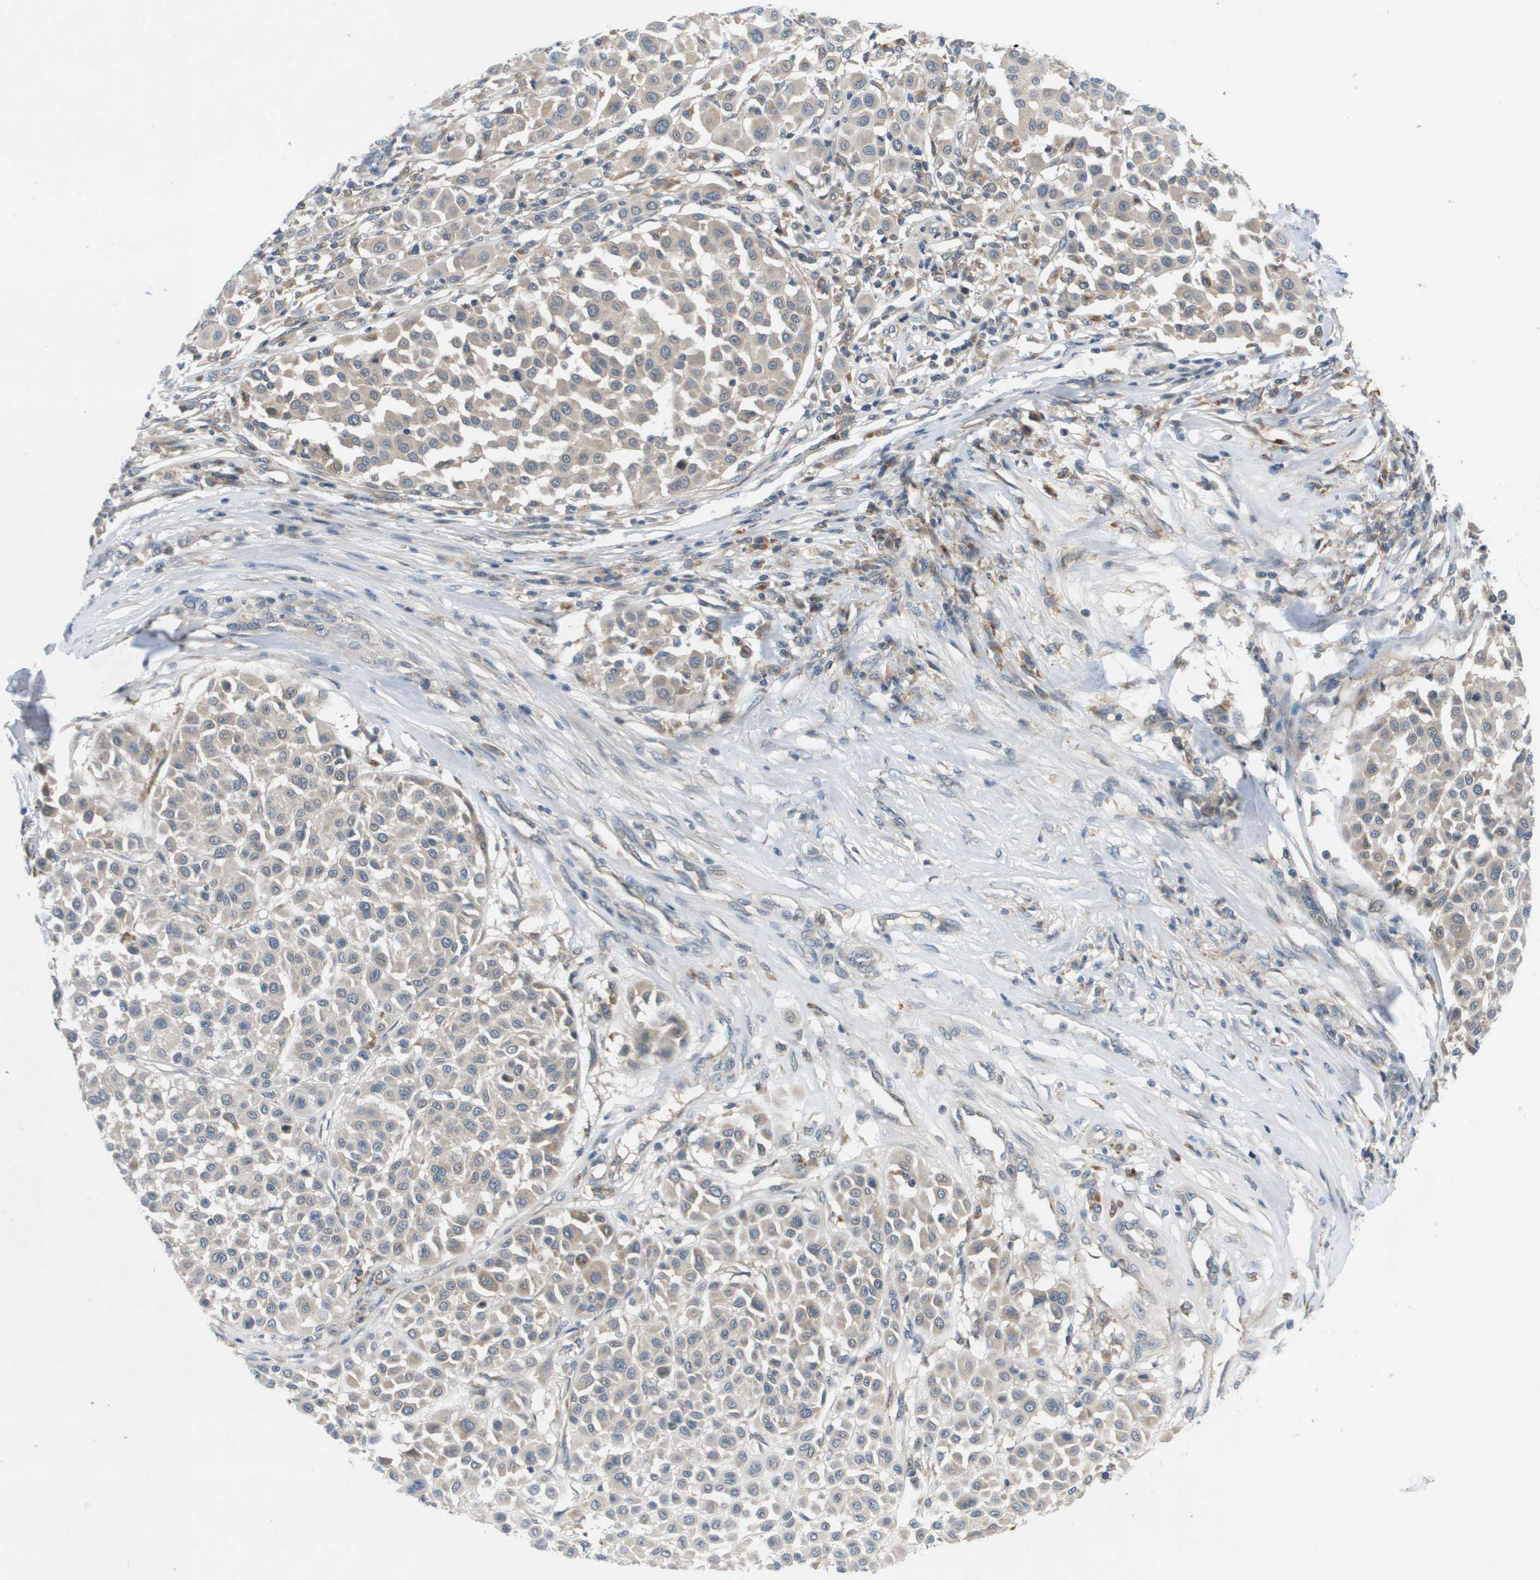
{"staining": {"intensity": "weak", "quantity": "<25%", "location": "cytoplasmic/membranous"}, "tissue": "melanoma", "cell_type": "Tumor cells", "image_type": "cancer", "snomed": [{"axis": "morphology", "description": "Malignant melanoma, Metastatic site"}, {"axis": "topography", "description": "Soft tissue"}], "caption": "Immunohistochemistry photomicrograph of neoplastic tissue: human melanoma stained with DAB (3,3'-diaminobenzidine) reveals no significant protein expression in tumor cells.", "gene": "SLC25A20", "patient": {"sex": "male", "age": 41}}